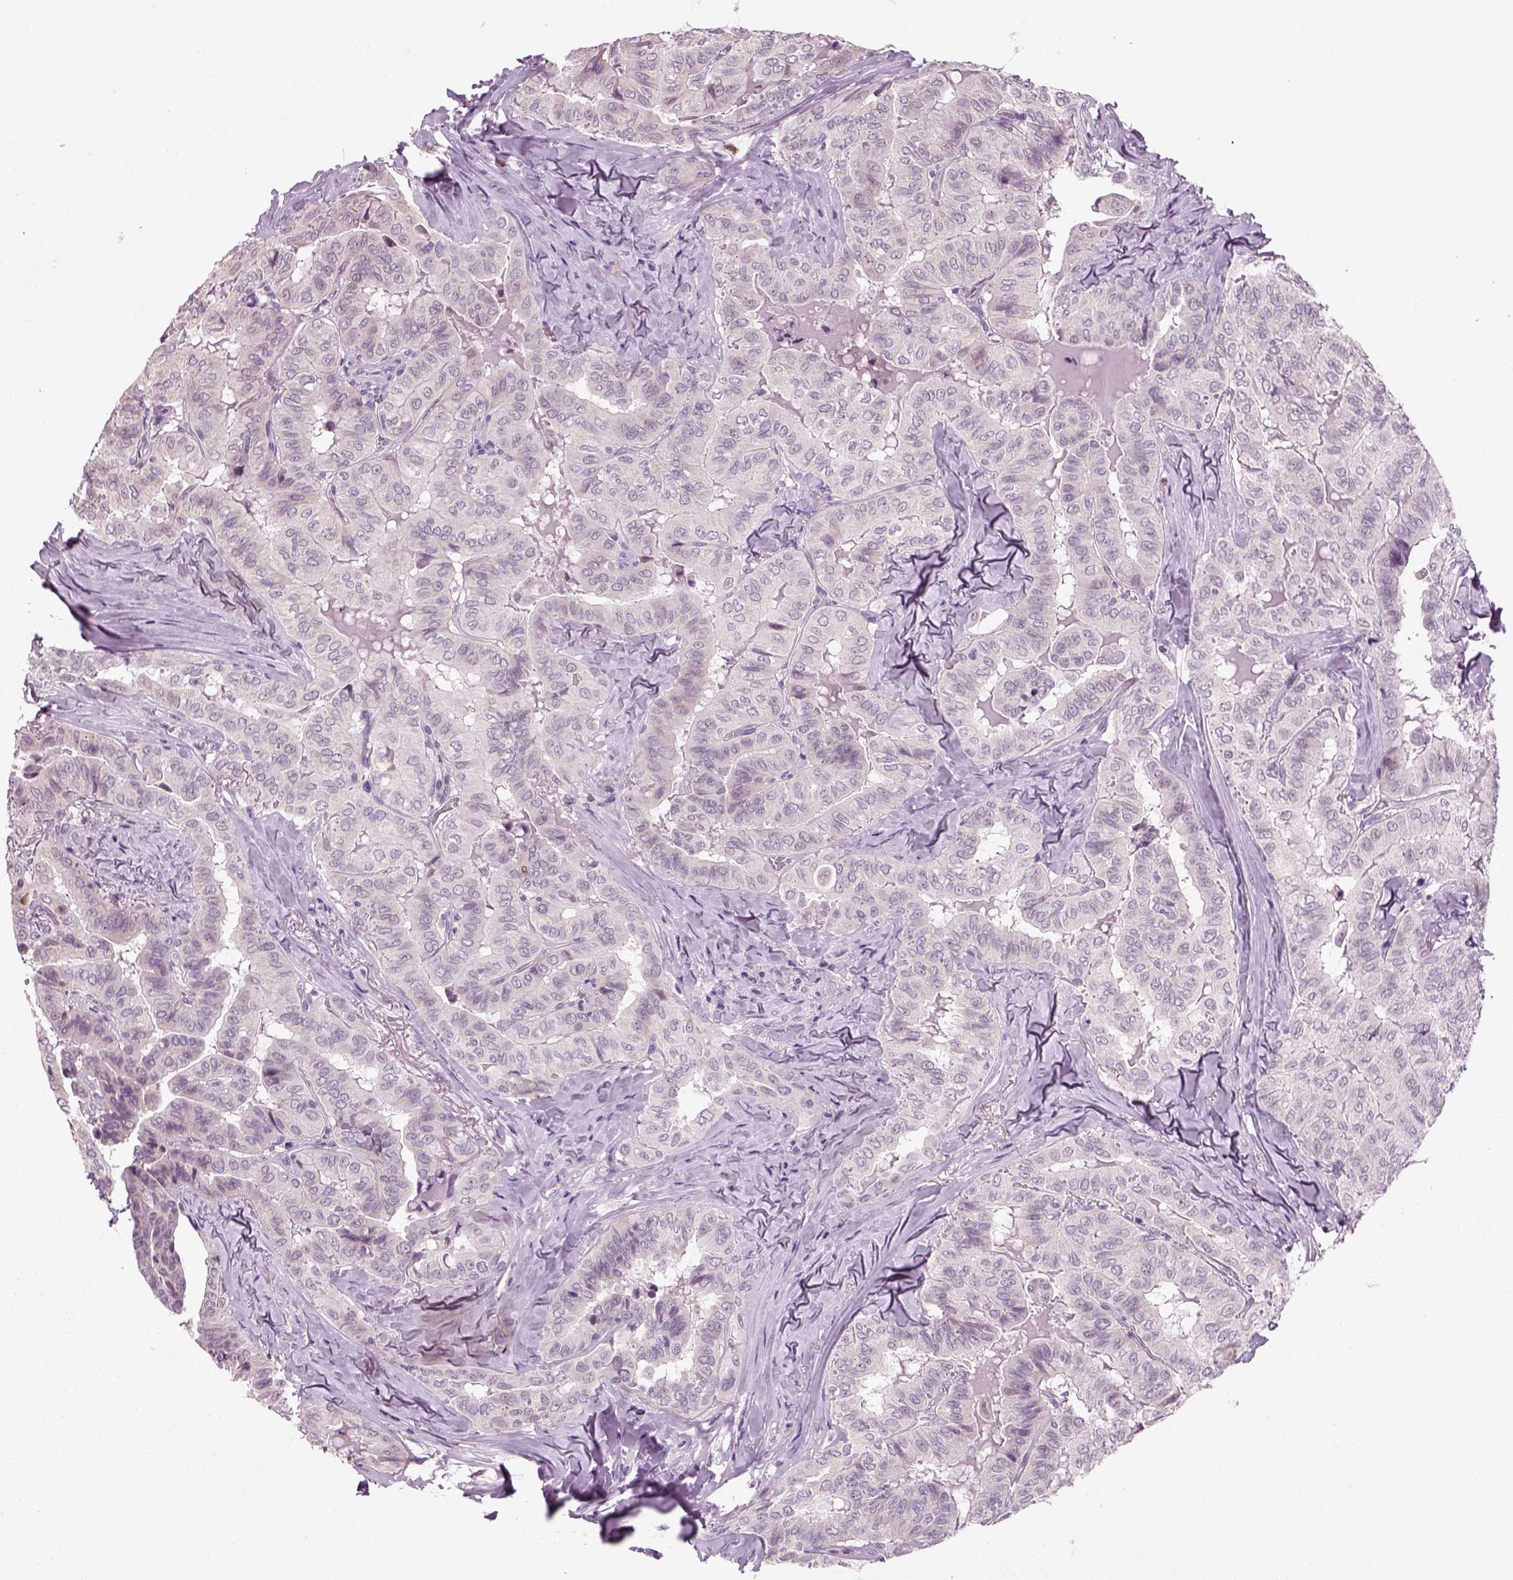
{"staining": {"intensity": "negative", "quantity": "none", "location": "none"}, "tissue": "thyroid cancer", "cell_type": "Tumor cells", "image_type": "cancer", "snomed": [{"axis": "morphology", "description": "Papillary adenocarcinoma, NOS"}, {"axis": "topography", "description": "Thyroid gland"}], "caption": "Thyroid papillary adenocarcinoma was stained to show a protein in brown. There is no significant expression in tumor cells. Nuclei are stained in blue.", "gene": "SYNGAP1", "patient": {"sex": "female", "age": 68}}